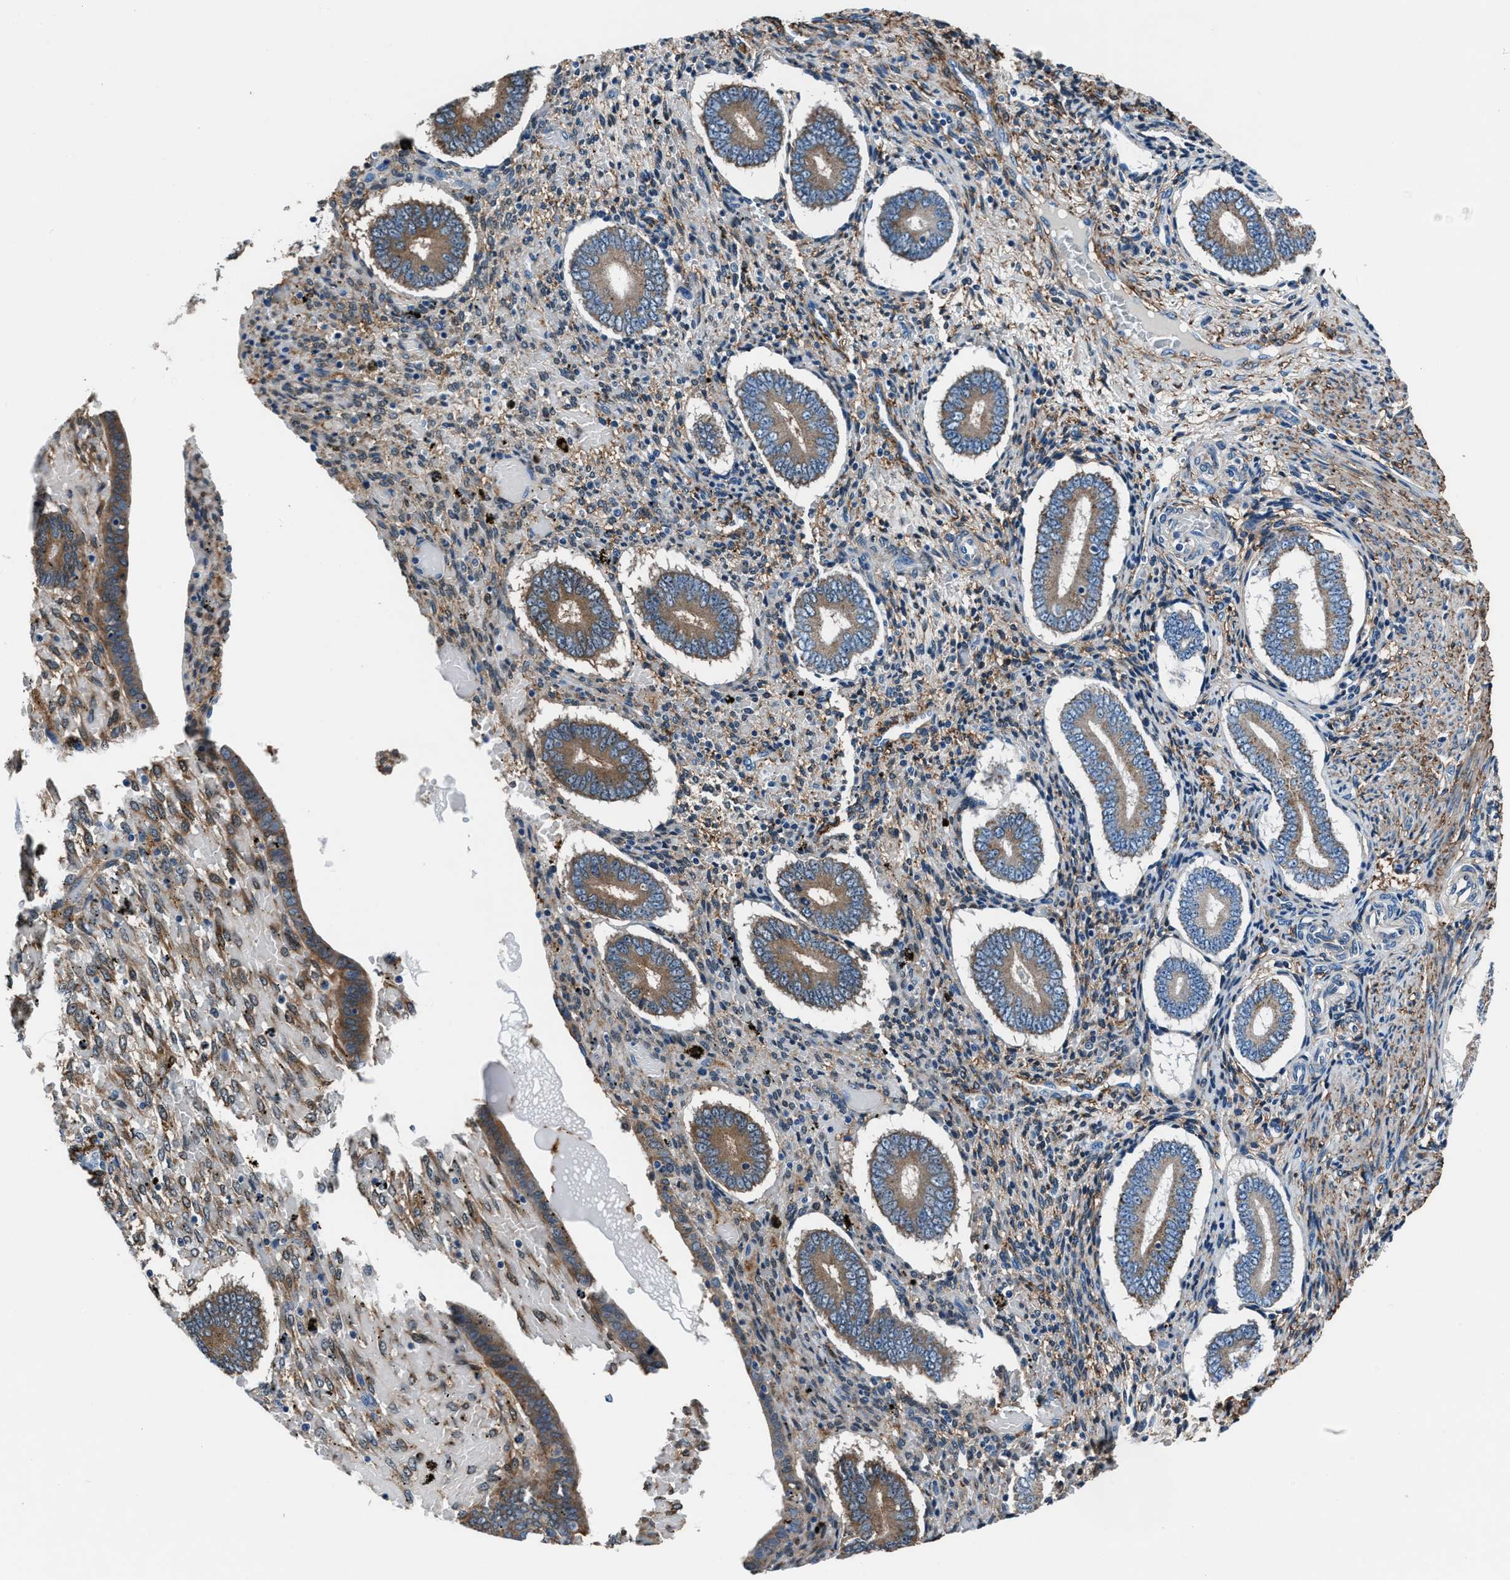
{"staining": {"intensity": "weak", "quantity": ">75%", "location": "cytoplasmic/membranous"}, "tissue": "endometrium", "cell_type": "Cells in endometrial stroma", "image_type": "normal", "snomed": [{"axis": "morphology", "description": "Normal tissue, NOS"}, {"axis": "topography", "description": "Endometrium"}], "caption": "The immunohistochemical stain shows weak cytoplasmic/membranous positivity in cells in endometrial stroma of benign endometrium.", "gene": "PRTFDC1", "patient": {"sex": "female", "age": 42}}